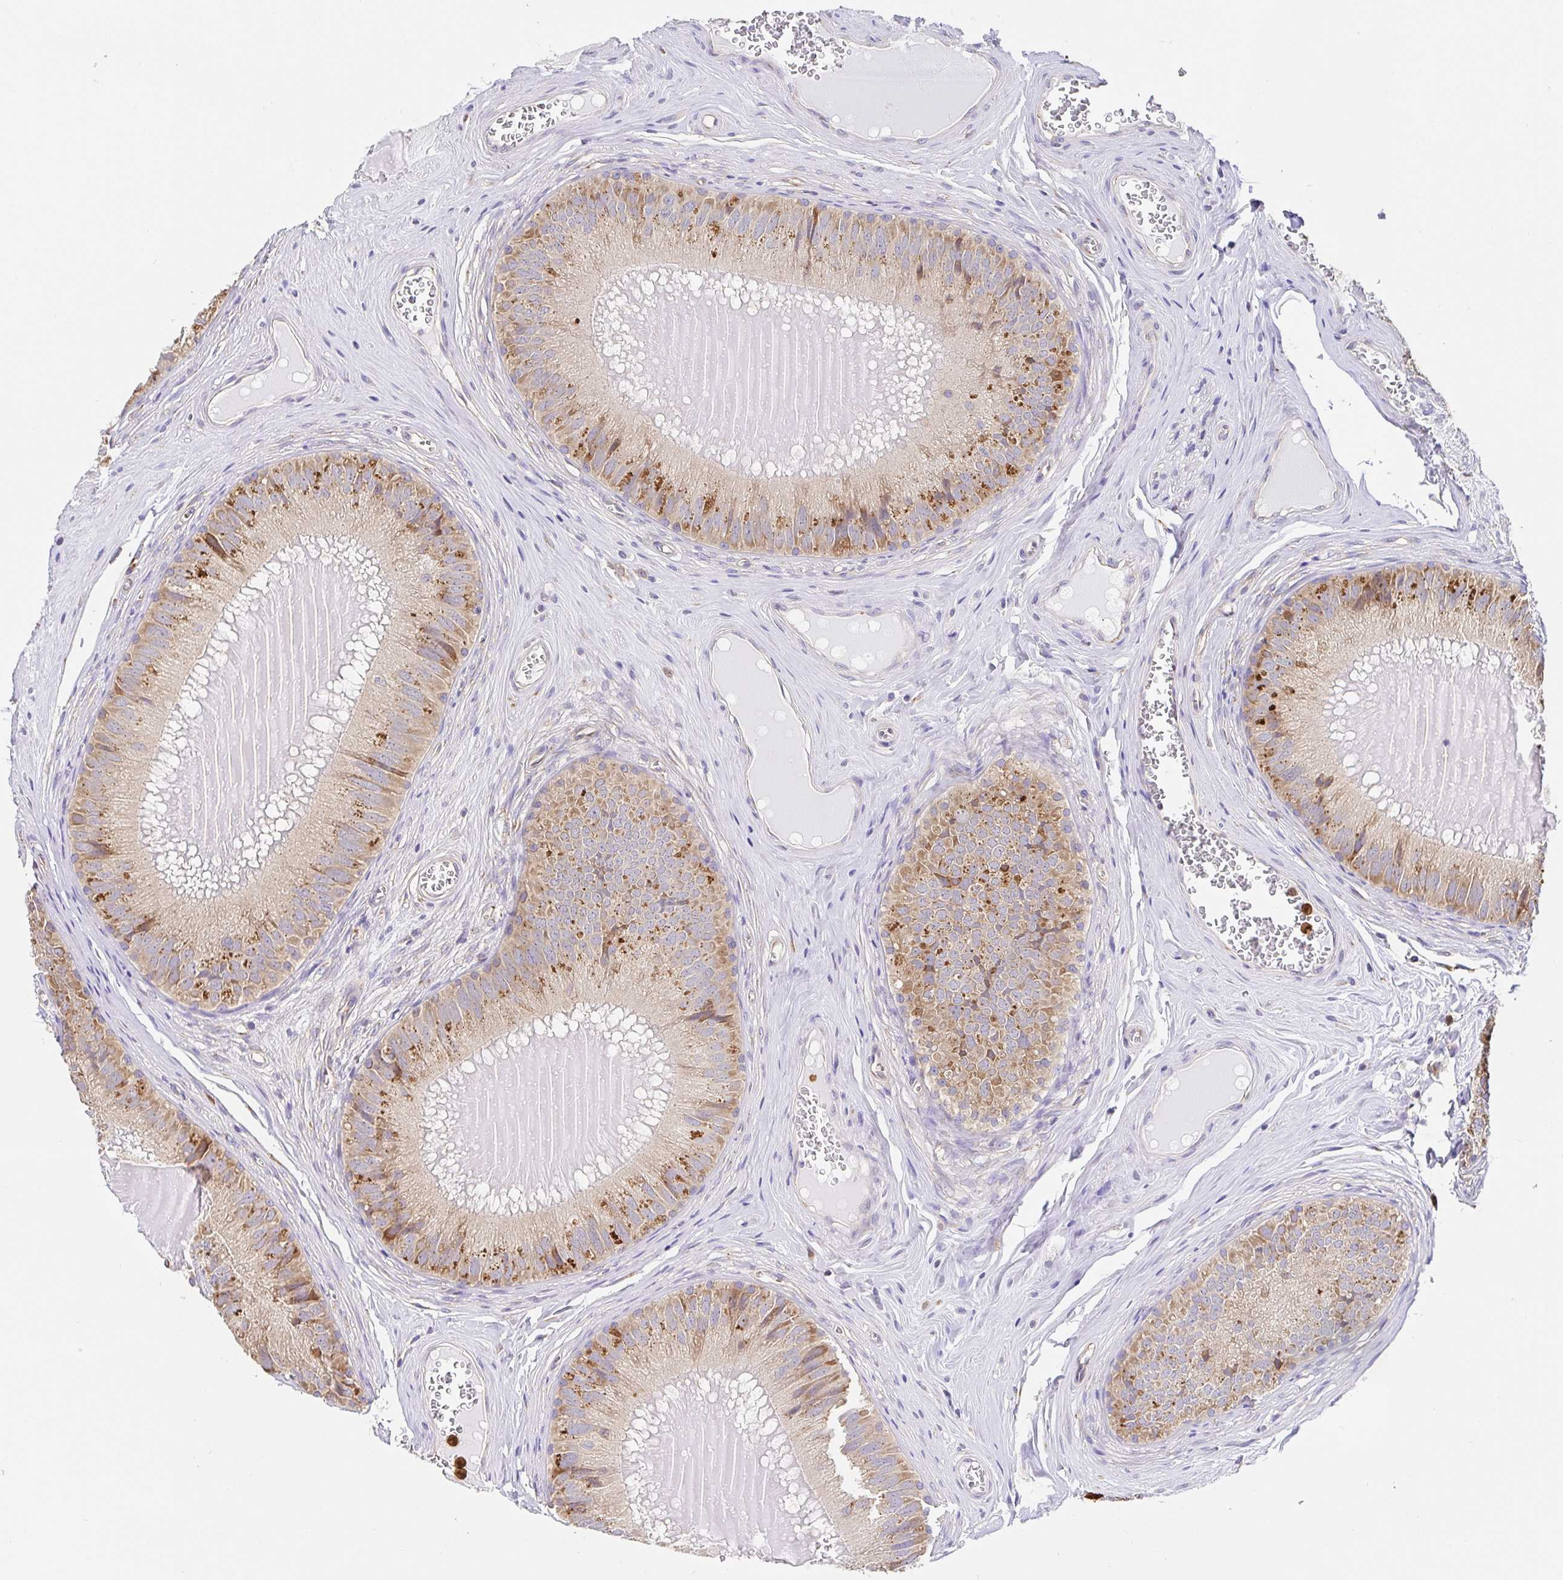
{"staining": {"intensity": "moderate", "quantity": "25%-75%", "location": "cytoplasmic/membranous"}, "tissue": "epididymis", "cell_type": "Glandular cells", "image_type": "normal", "snomed": [{"axis": "morphology", "description": "Normal tissue, NOS"}, {"axis": "topography", "description": "Epididymis, spermatic cord, NOS"}], "caption": "Protein analysis of benign epididymis reveals moderate cytoplasmic/membranous expression in approximately 25%-75% of glandular cells.", "gene": "PDPK1", "patient": {"sex": "male", "age": 39}}